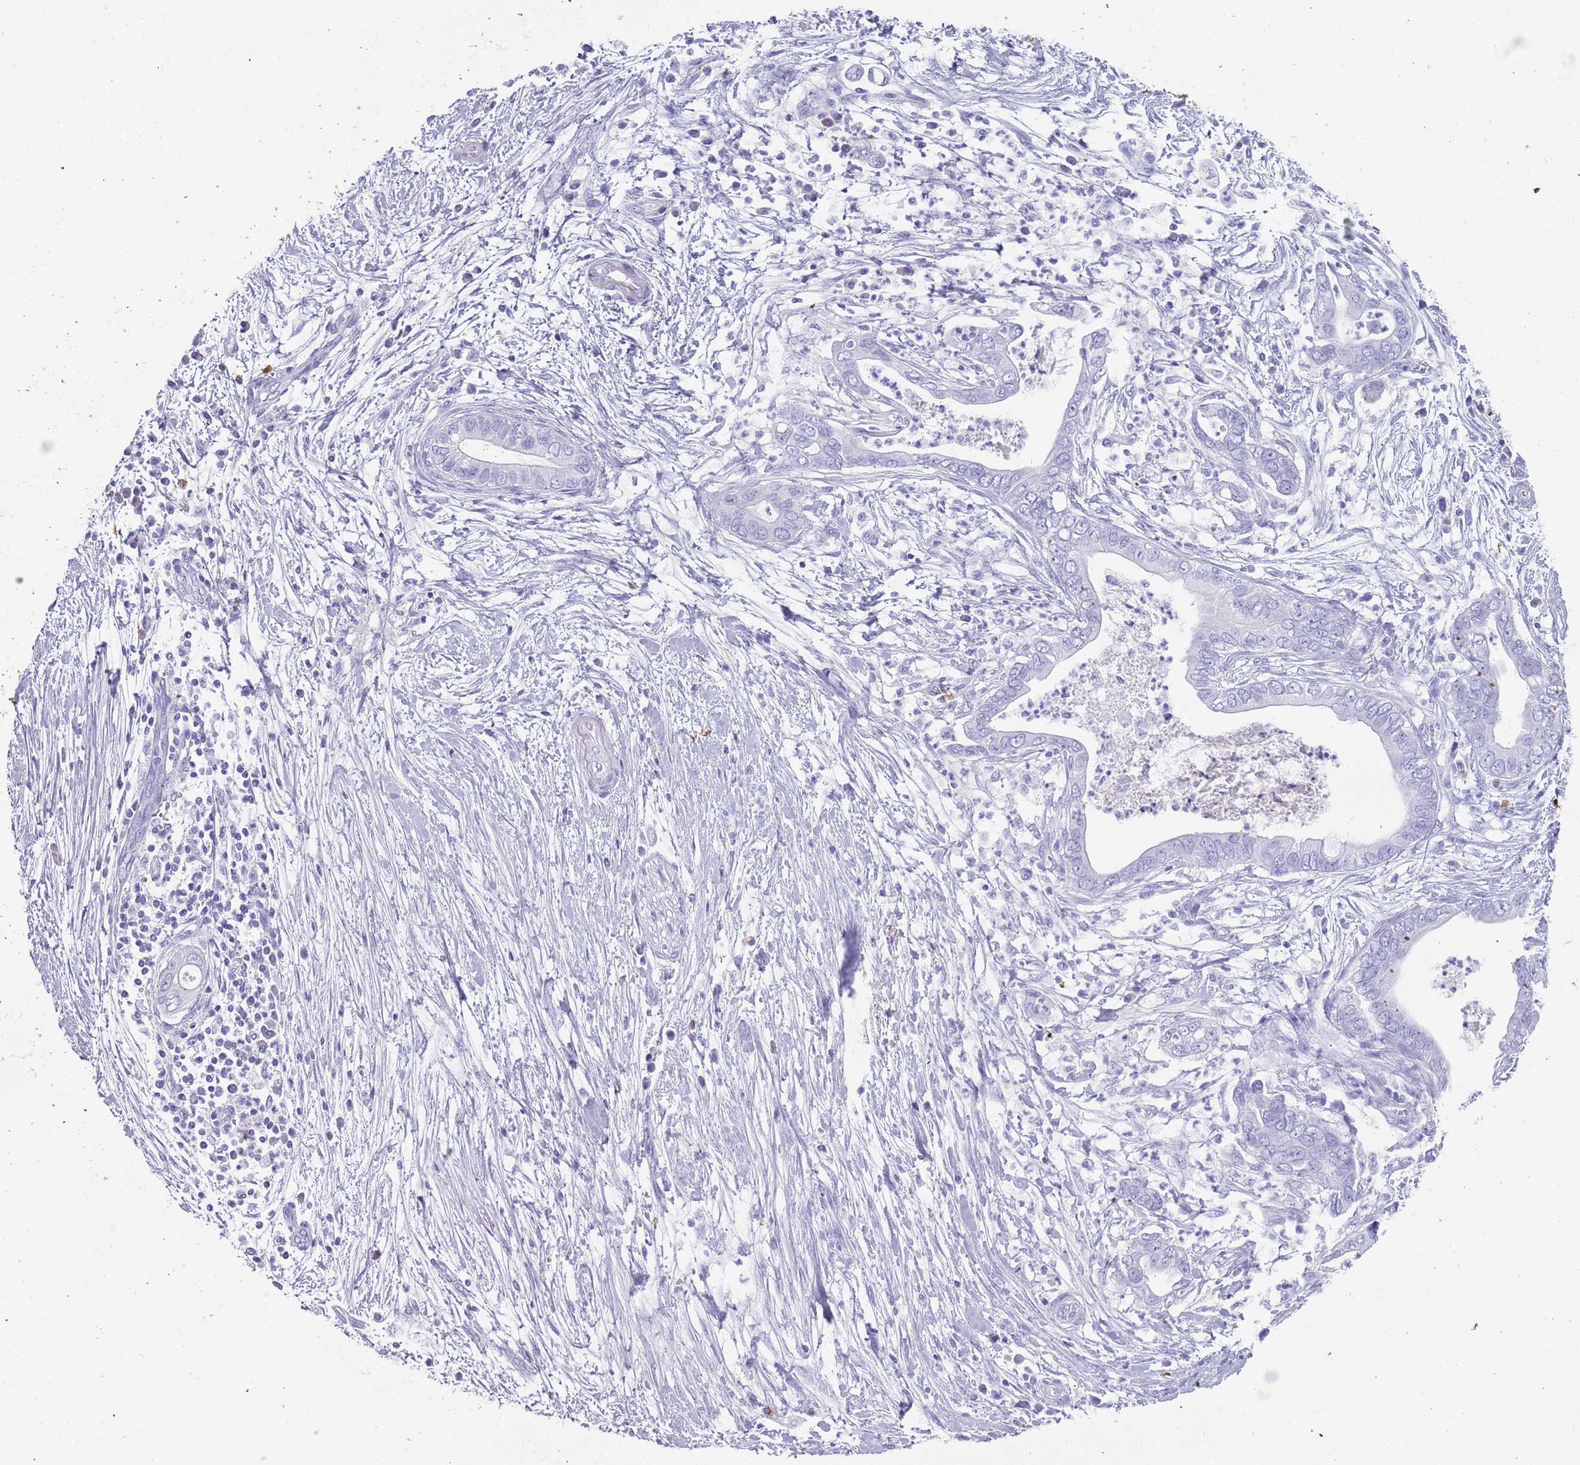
{"staining": {"intensity": "negative", "quantity": "none", "location": "none"}, "tissue": "pancreatic cancer", "cell_type": "Tumor cells", "image_type": "cancer", "snomed": [{"axis": "morphology", "description": "Adenocarcinoma, NOS"}, {"axis": "topography", "description": "Pancreas"}], "caption": "Human pancreatic cancer stained for a protein using IHC reveals no expression in tumor cells.", "gene": "MYADML2", "patient": {"sex": "male", "age": 75}}